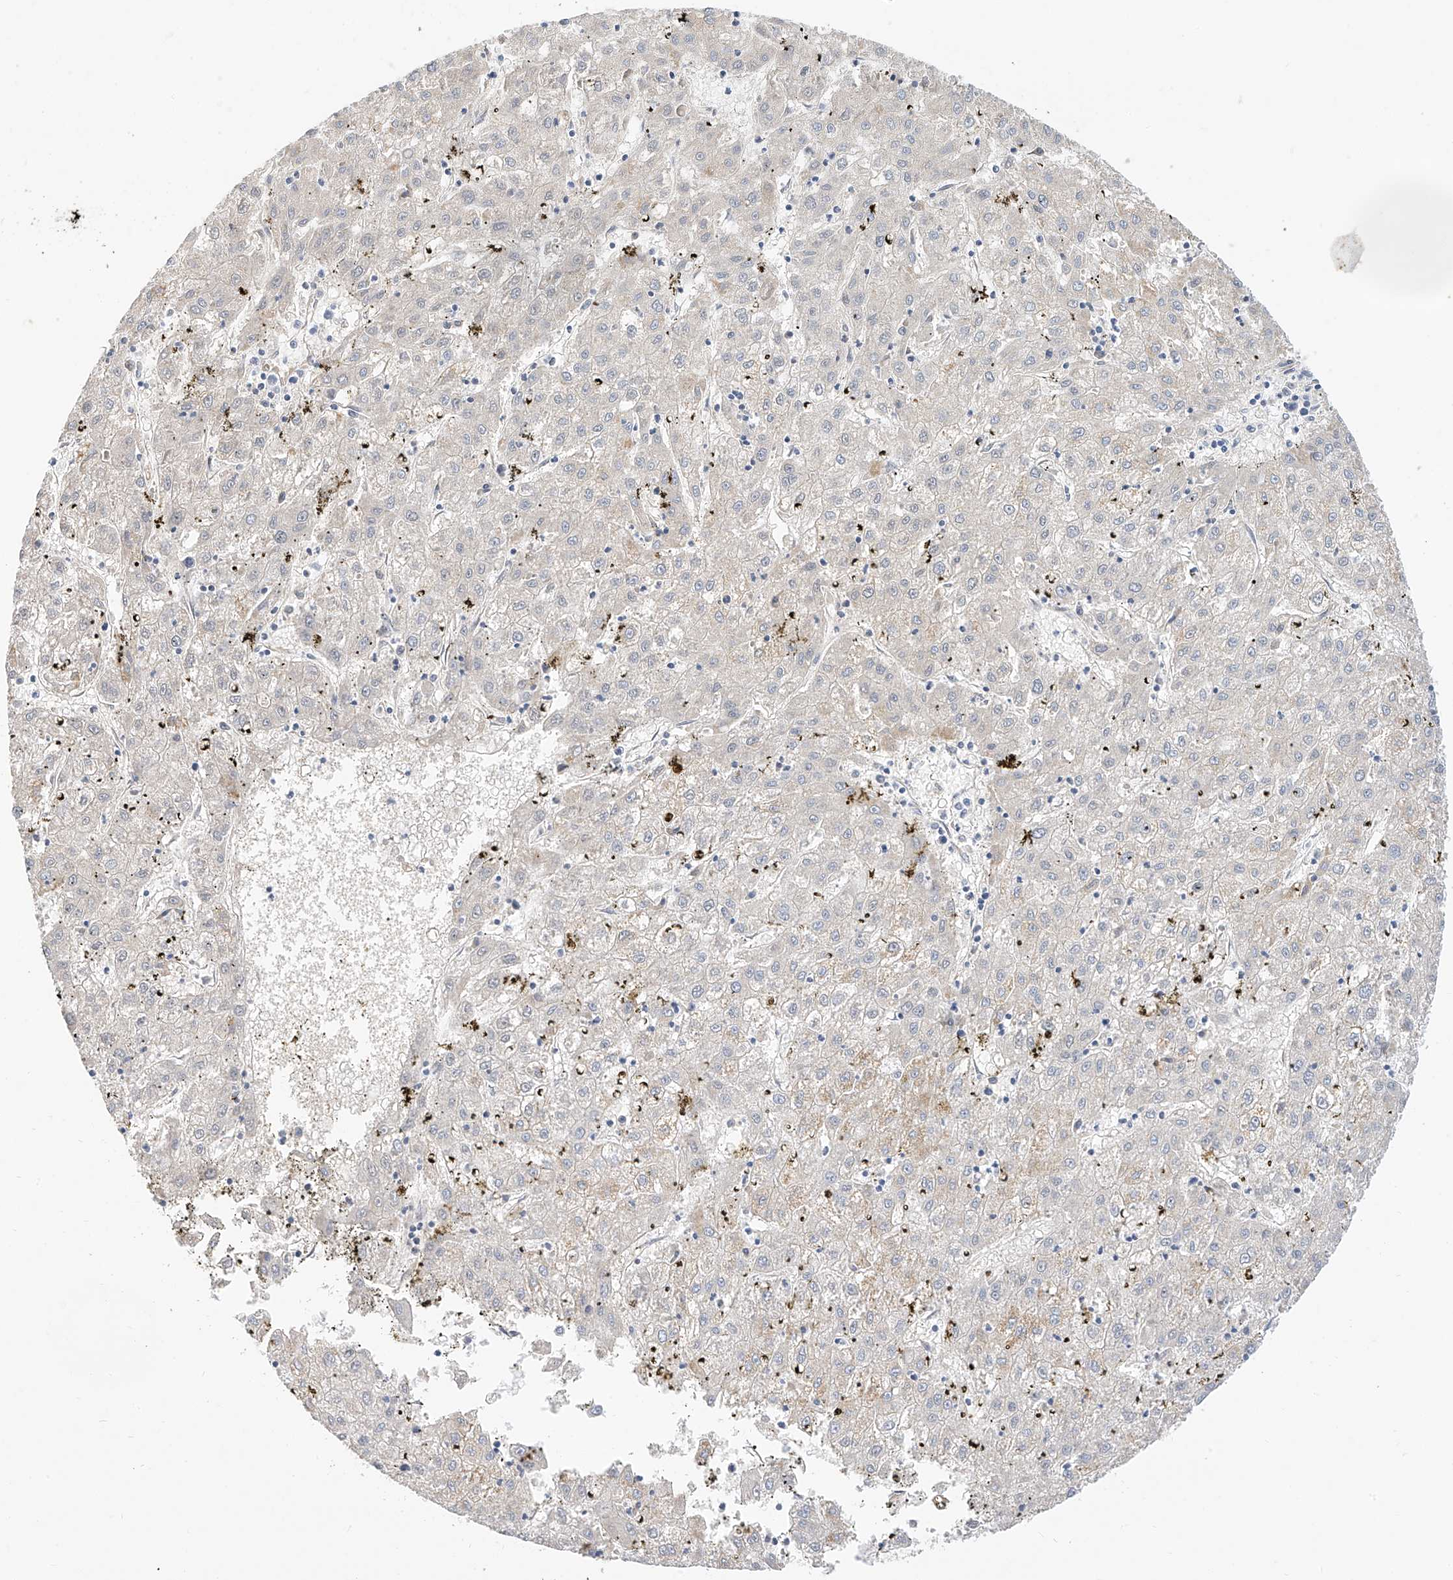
{"staining": {"intensity": "moderate", "quantity": "<25%", "location": "cytoplasmic/membranous"}, "tissue": "liver cancer", "cell_type": "Tumor cells", "image_type": "cancer", "snomed": [{"axis": "morphology", "description": "Carcinoma, Hepatocellular, NOS"}, {"axis": "topography", "description": "Liver"}], "caption": "About <25% of tumor cells in liver cancer (hepatocellular carcinoma) reveal moderate cytoplasmic/membranous protein staining as visualized by brown immunohistochemical staining.", "gene": "RASA2", "patient": {"sex": "male", "age": 72}}